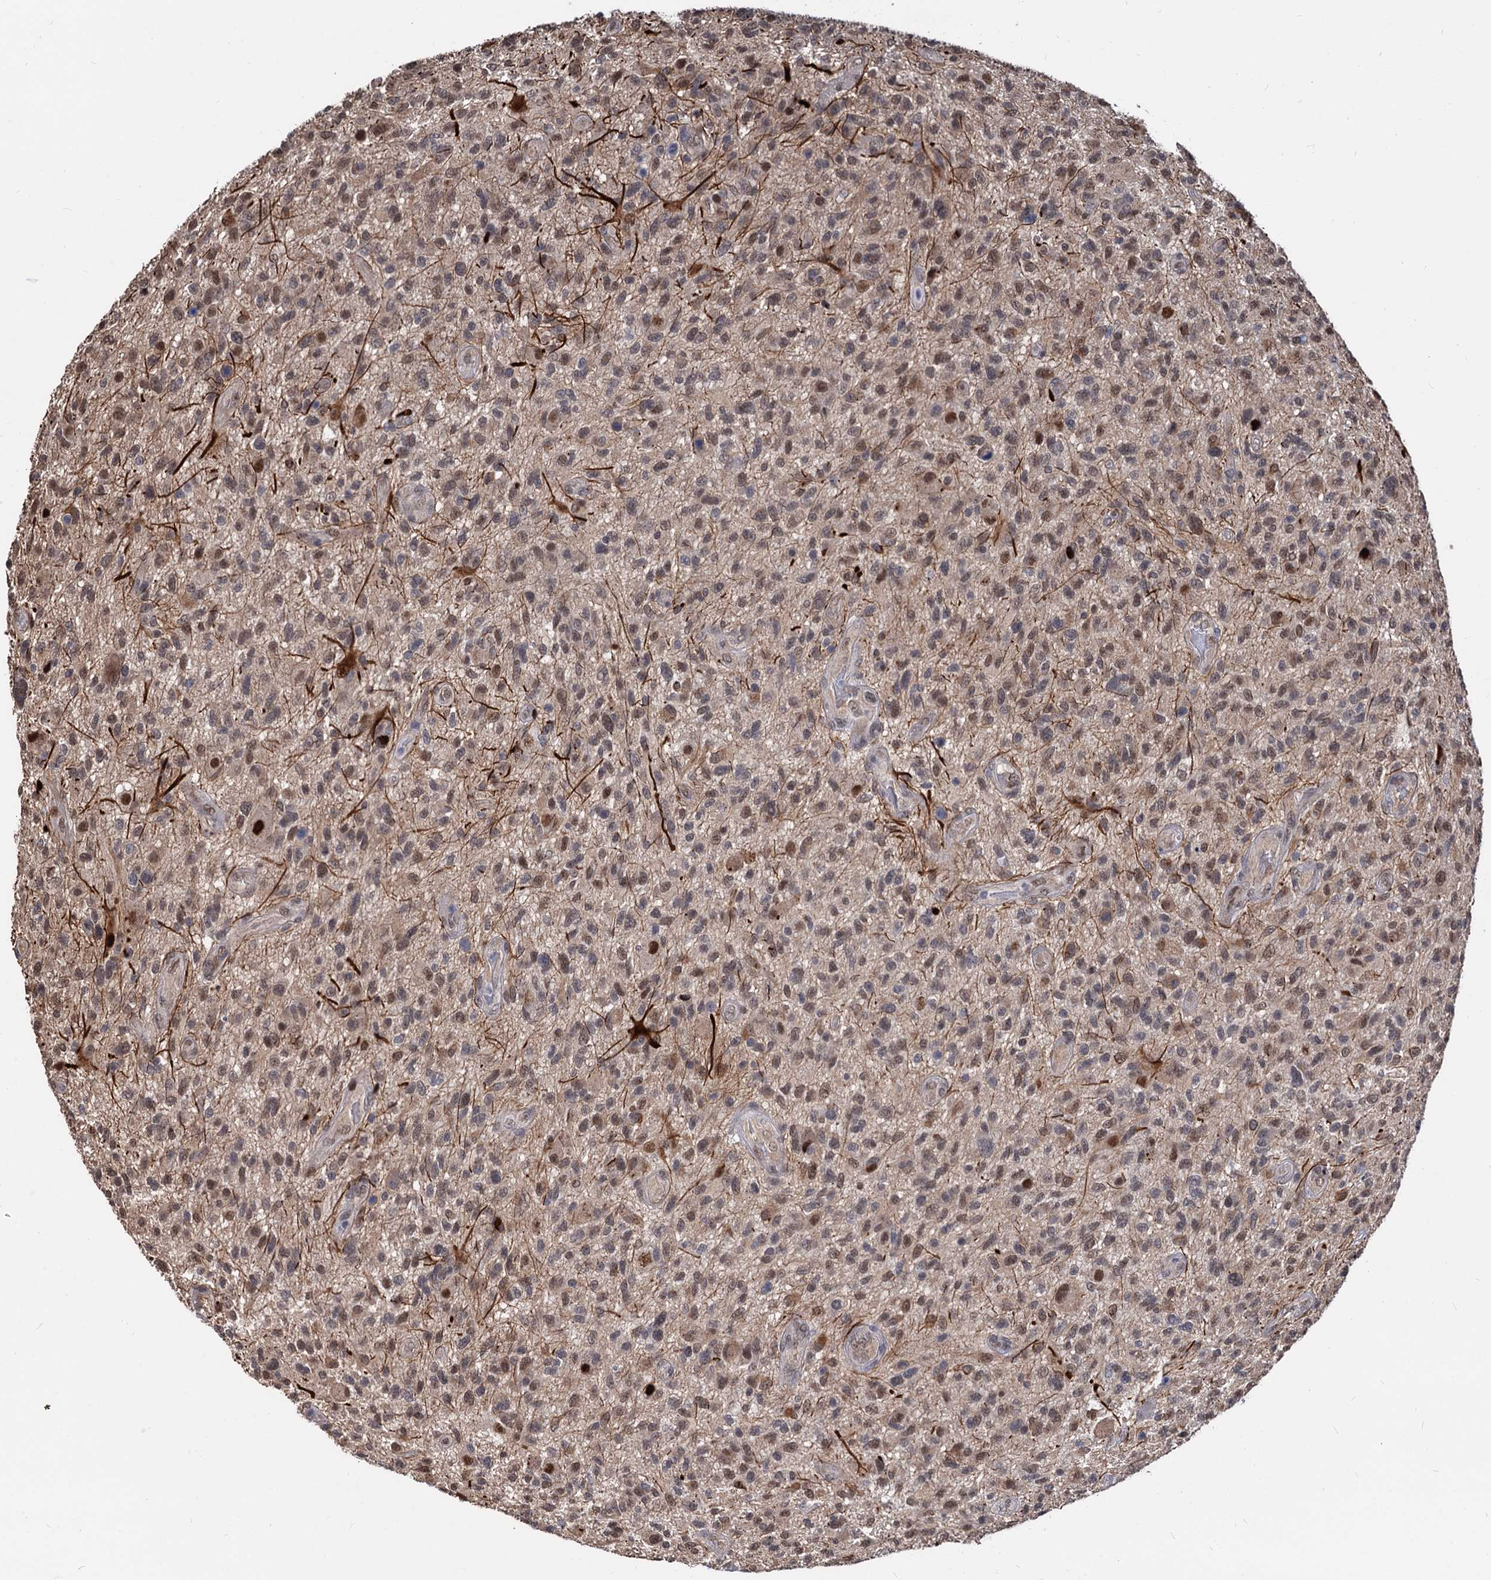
{"staining": {"intensity": "moderate", "quantity": ">75%", "location": "nuclear"}, "tissue": "glioma", "cell_type": "Tumor cells", "image_type": "cancer", "snomed": [{"axis": "morphology", "description": "Glioma, malignant, High grade"}, {"axis": "topography", "description": "Brain"}], "caption": "The image displays a brown stain indicating the presence of a protein in the nuclear of tumor cells in malignant glioma (high-grade). Nuclei are stained in blue.", "gene": "PSMD4", "patient": {"sex": "male", "age": 47}}